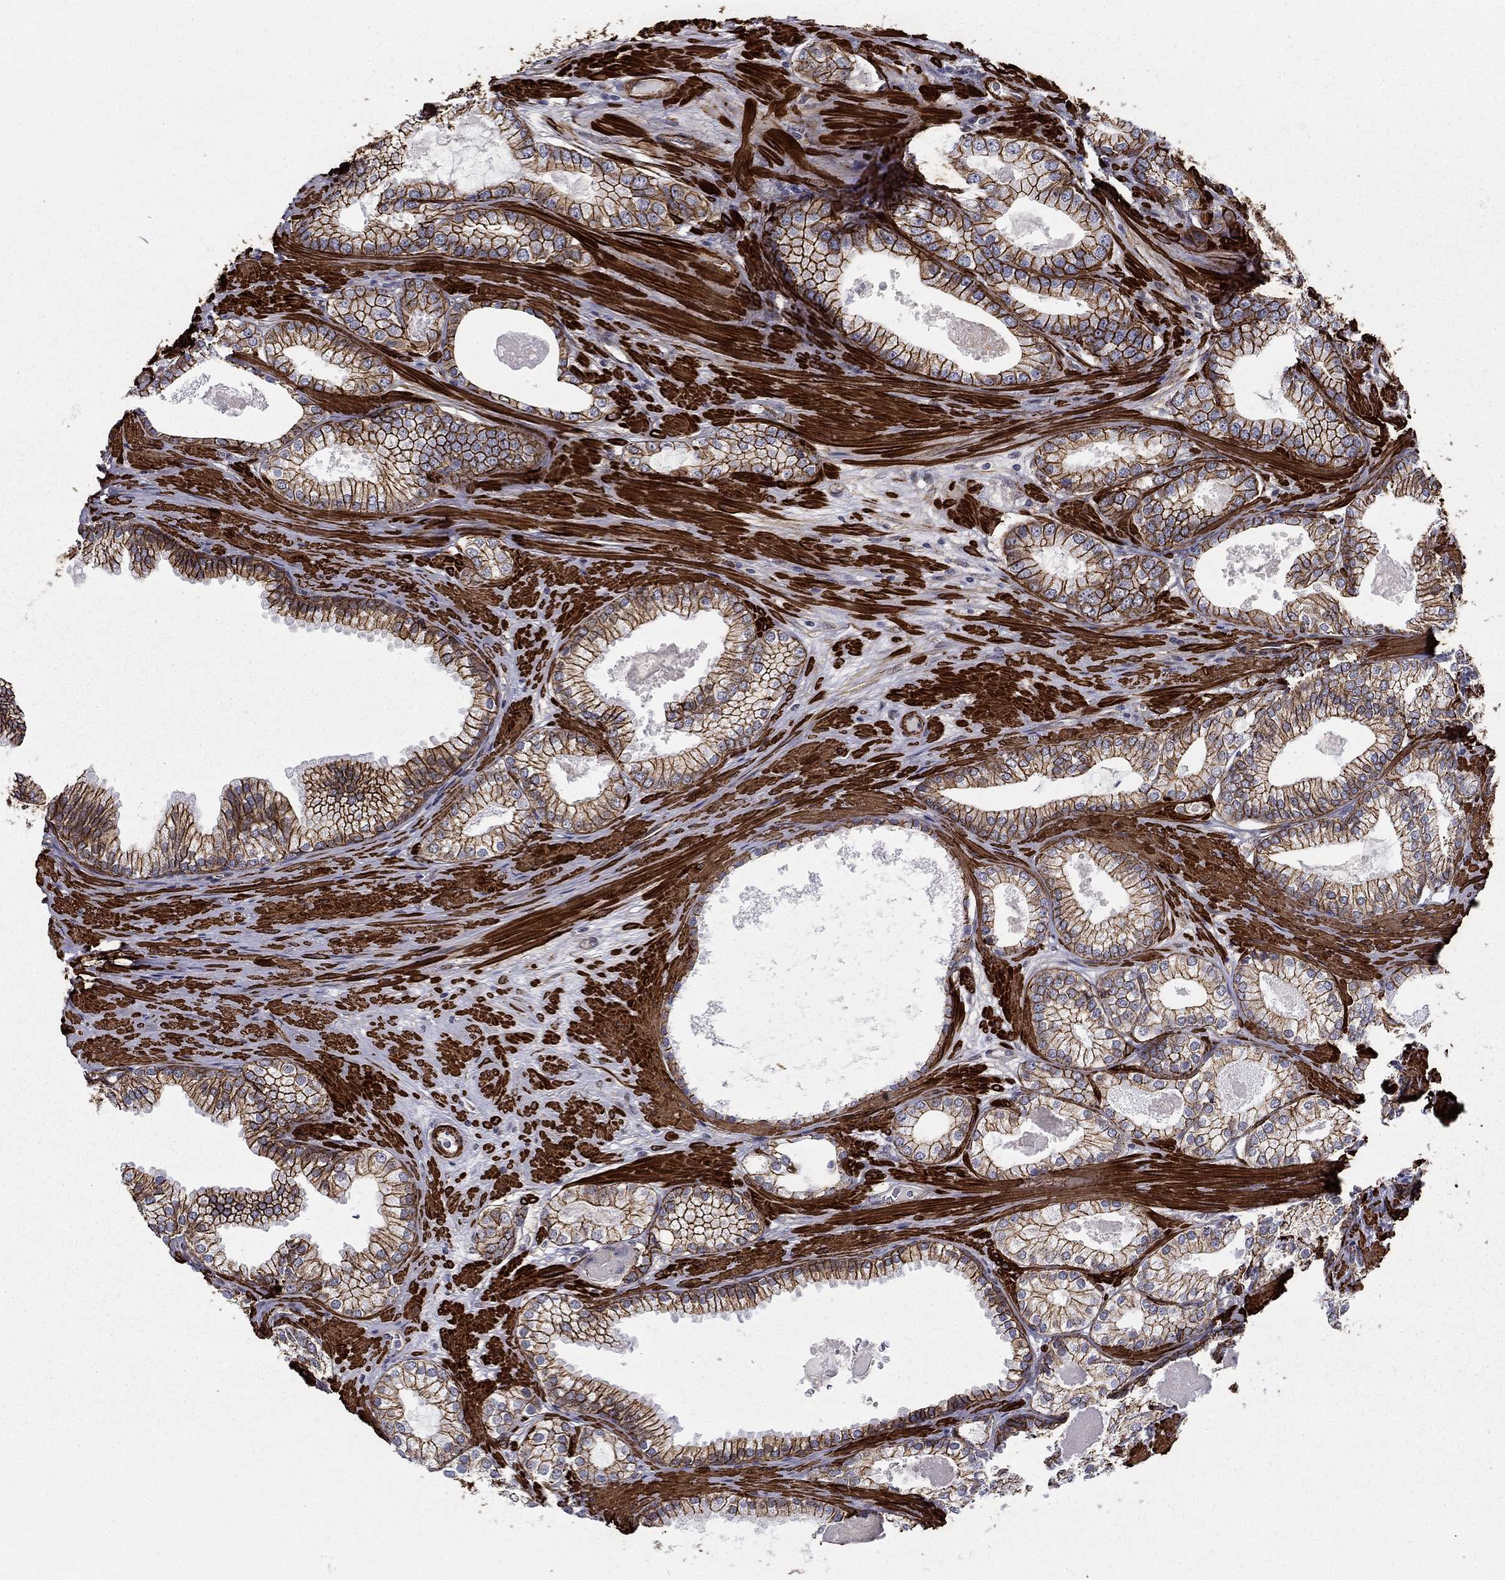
{"staining": {"intensity": "strong", "quantity": ">75%", "location": "cytoplasmic/membranous"}, "tissue": "prostate cancer", "cell_type": "Tumor cells", "image_type": "cancer", "snomed": [{"axis": "morphology", "description": "Adenocarcinoma, High grade"}, {"axis": "topography", "description": "Prostate and seminal vesicle, NOS"}], "caption": "Immunohistochemistry of prostate high-grade adenocarcinoma displays high levels of strong cytoplasmic/membranous staining in approximately >75% of tumor cells.", "gene": "KRBA1", "patient": {"sex": "male", "age": 62}}